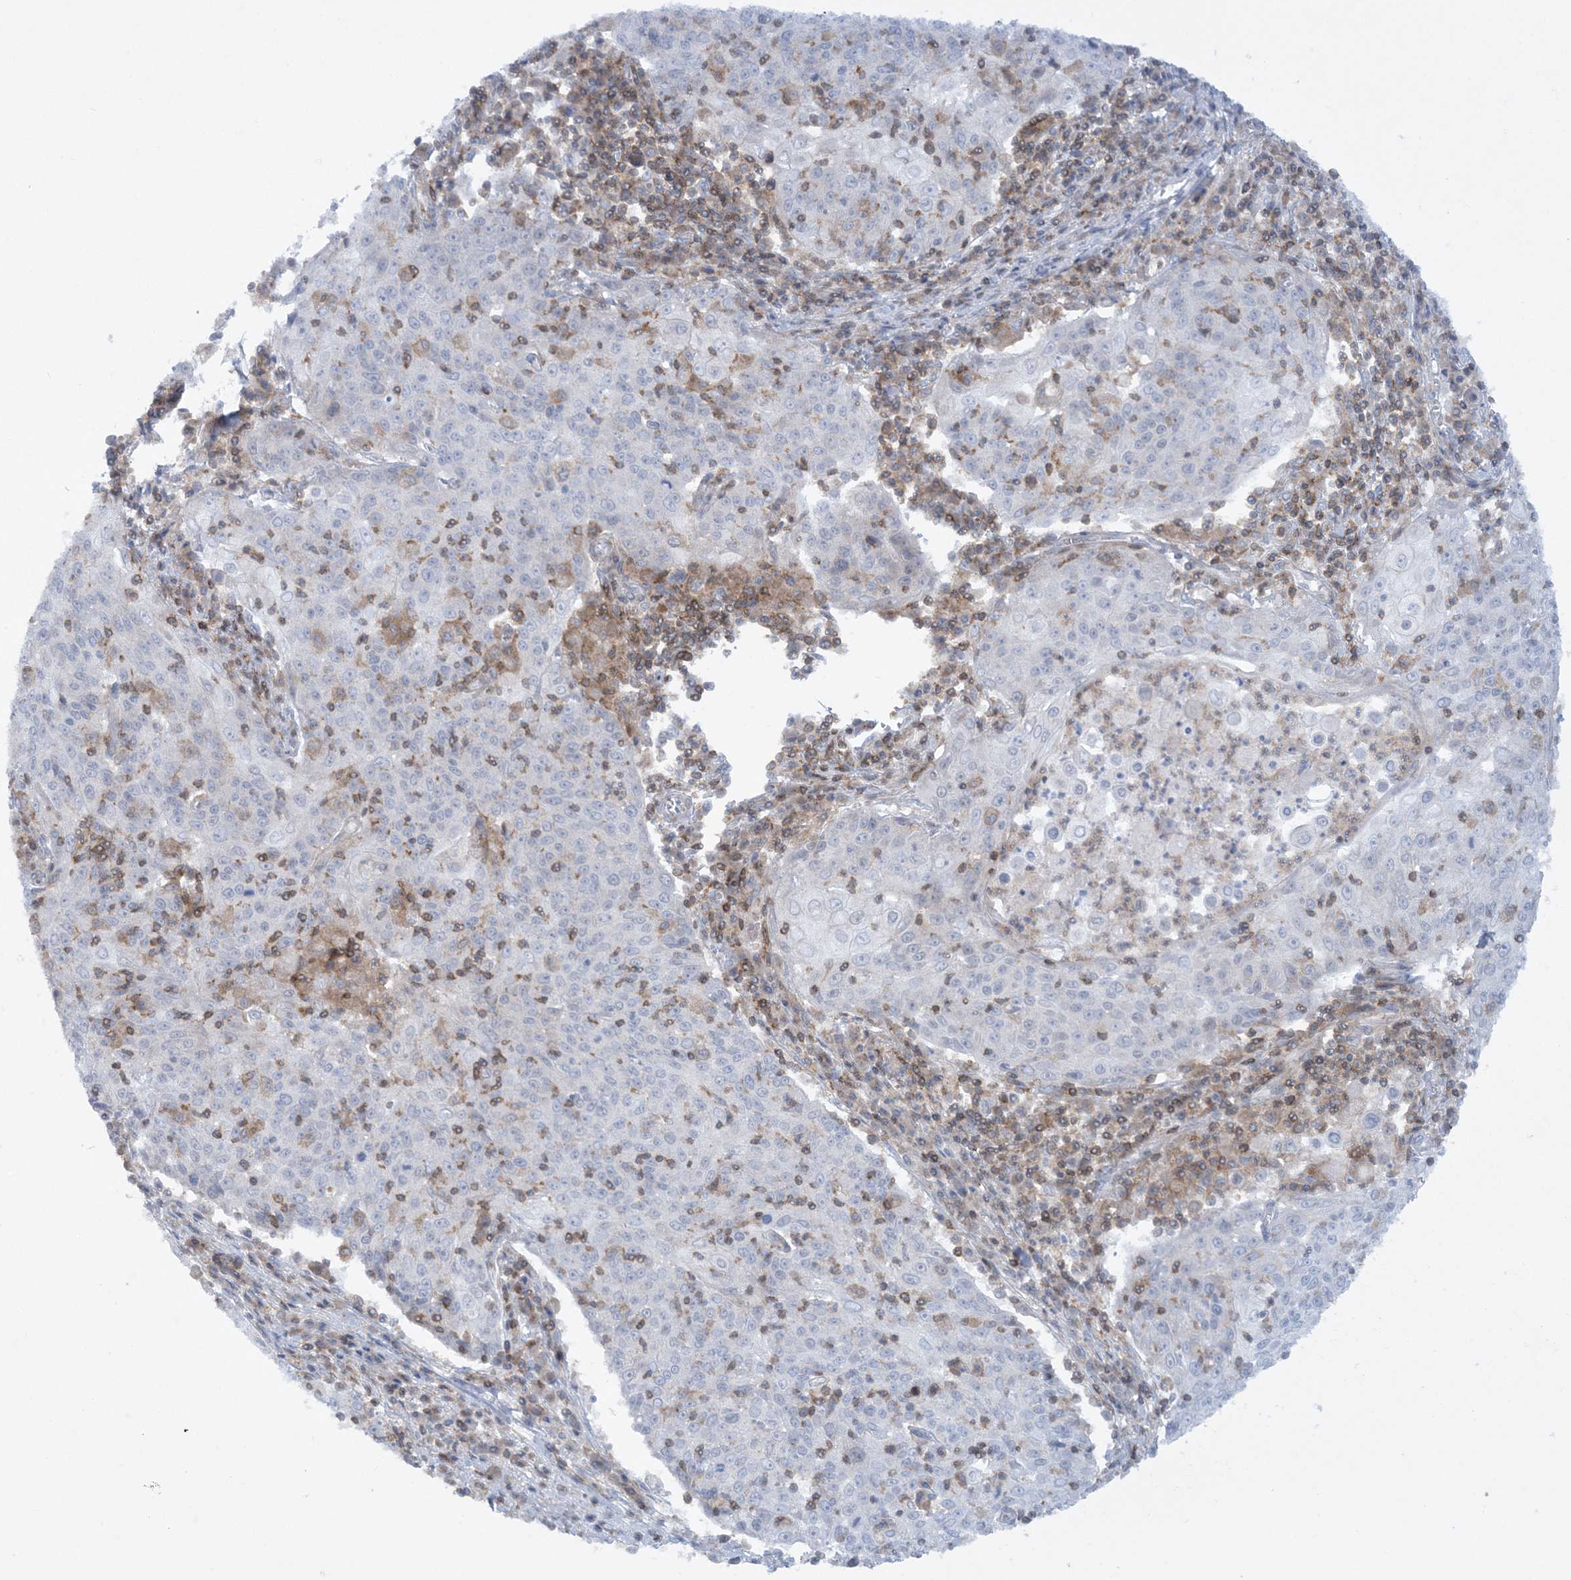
{"staining": {"intensity": "negative", "quantity": "none", "location": "none"}, "tissue": "cervical cancer", "cell_type": "Tumor cells", "image_type": "cancer", "snomed": [{"axis": "morphology", "description": "Squamous cell carcinoma, NOS"}, {"axis": "topography", "description": "Cervix"}], "caption": "Cervical cancer stained for a protein using immunohistochemistry reveals no expression tumor cells.", "gene": "ARHGAP30", "patient": {"sex": "female", "age": 48}}